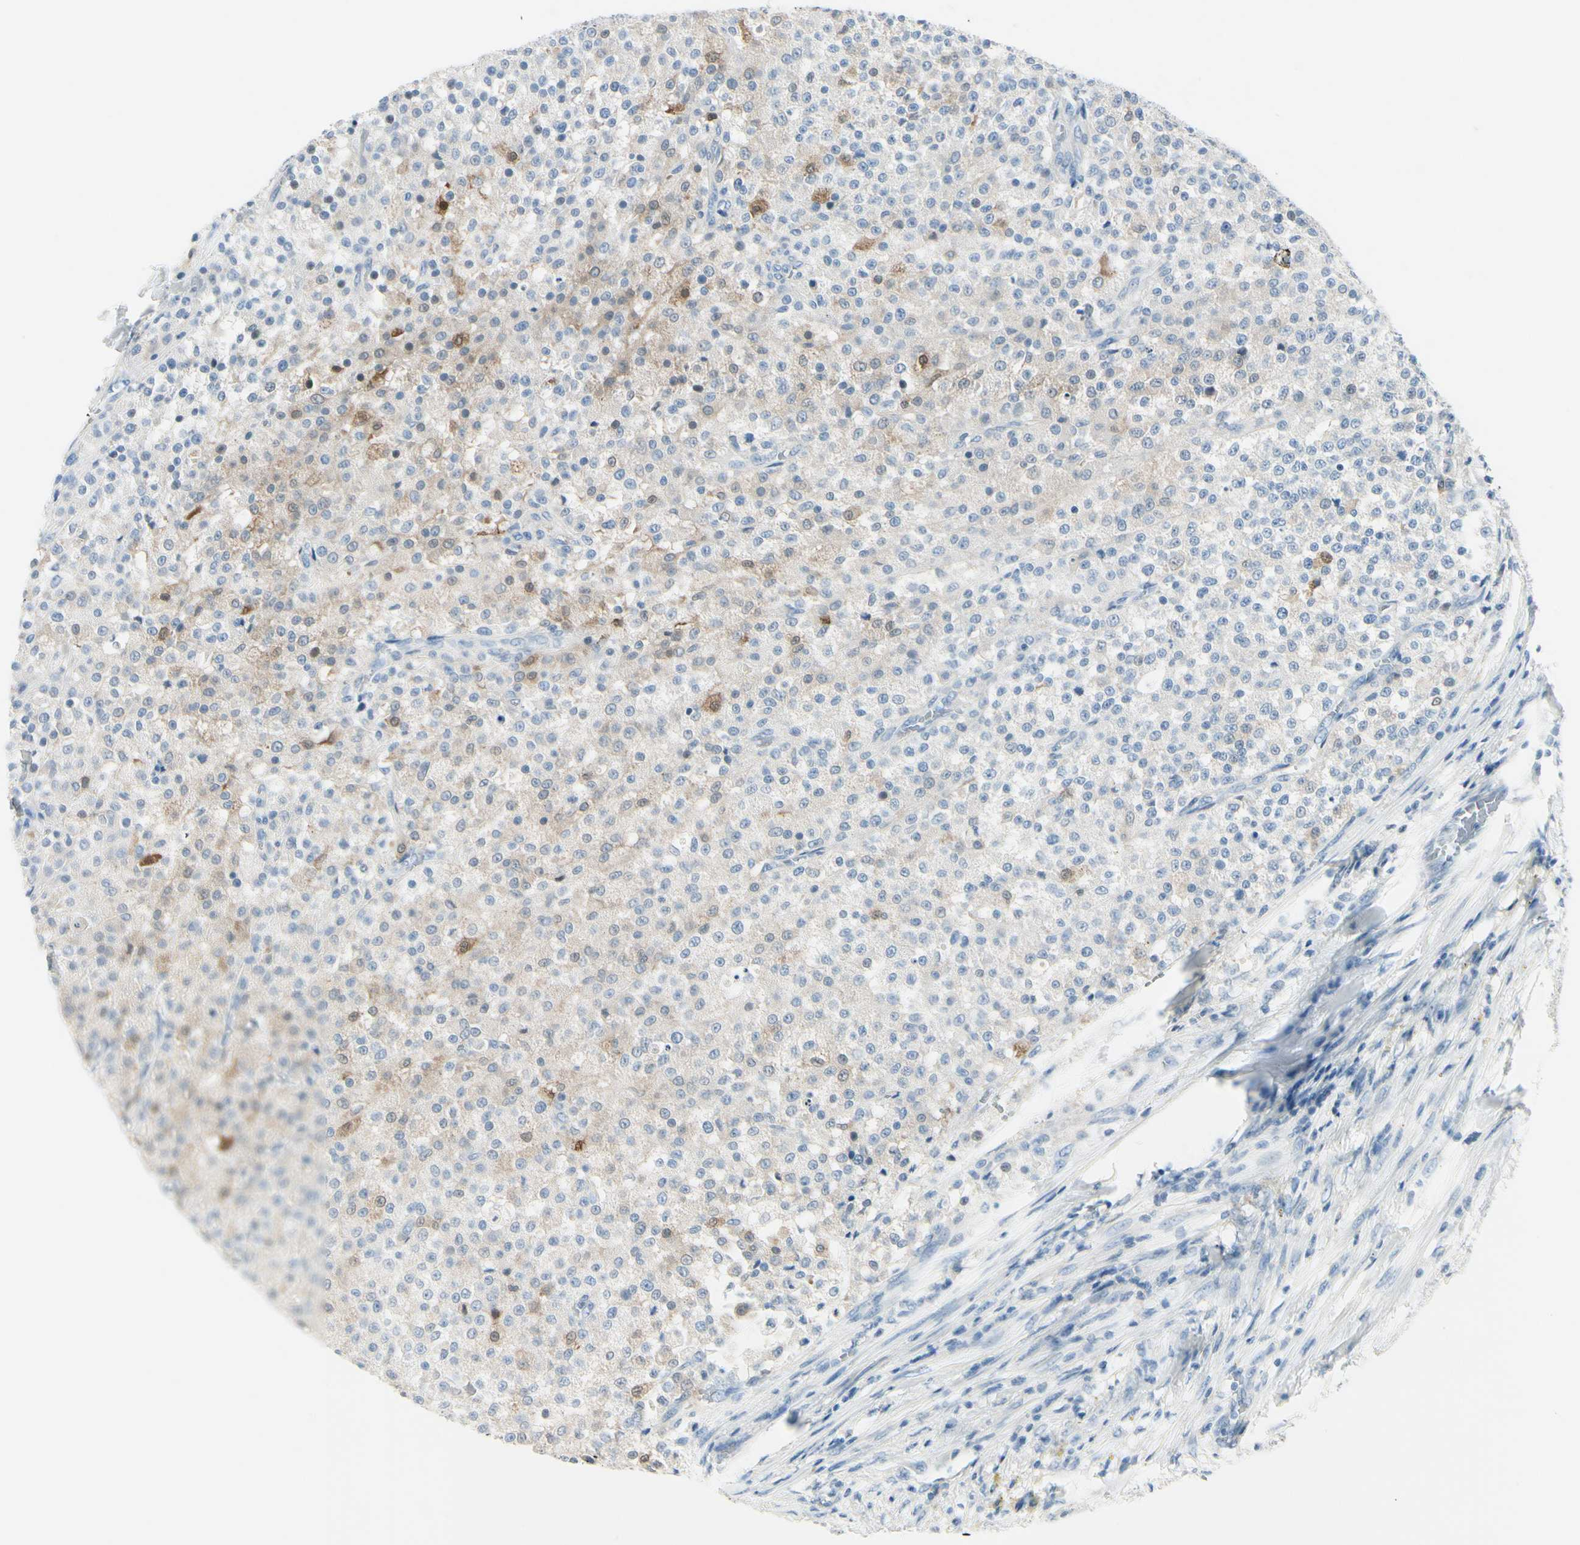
{"staining": {"intensity": "moderate", "quantity": "<25%", "location": "cytoplasmic/membranous"}, "tissue": "testis cancer", "cell_type": "Tumor cells", "image_type": "cancer", "snomed": [{"axis": "morphology", "description": "Seminoma, NOS"}, {"axis": "topography", "description": "Testis"}], "caption": "Testis cancer stained with a brown dye exhibits moderate cytoplasmic/membranous positive positivity in about <25% of tumor cells.", "gene": "PEBP1", "patient": {"sex": "male", "age": 59}}